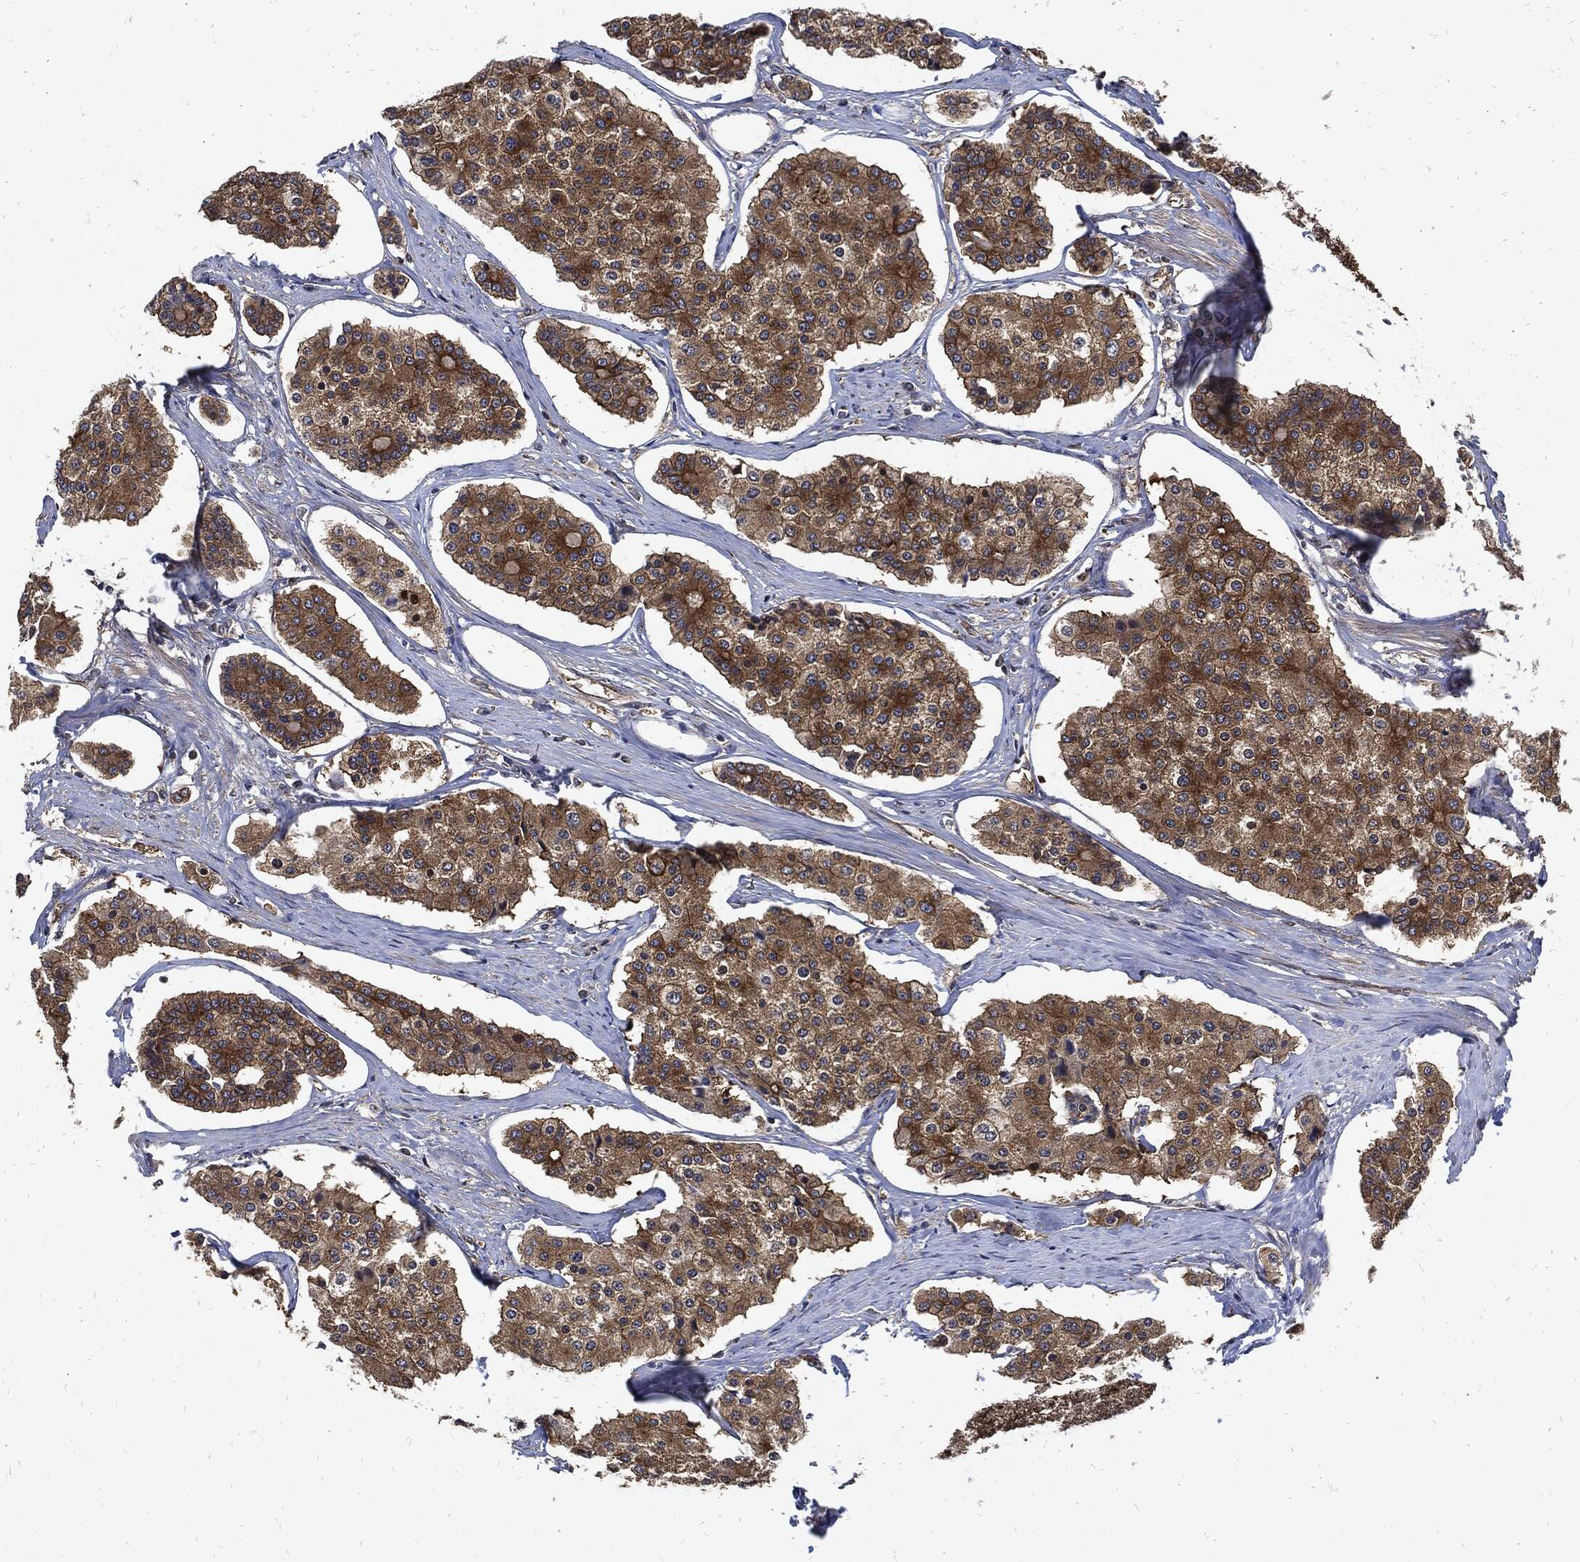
{"staining": {"intensity": "strong", "quantity": ">75%", "location": "cytoplasmic/membranous"}, "tissue": "carcinoid", "cell_type": "Tumor cells", "image_type": "cancer", "snomed": [{"axis": "morphology", "description": "Carcinoid, malignant, NOS"}, {"axis": "topography", "description": "Small intestine"}], "caption": "A brown stain shows strong cytoplasmic/membranous expression of a protein in carcinoid tumor cells.", "gene": "DCTN1", "patient": {"sex": "female", "age": 65}}